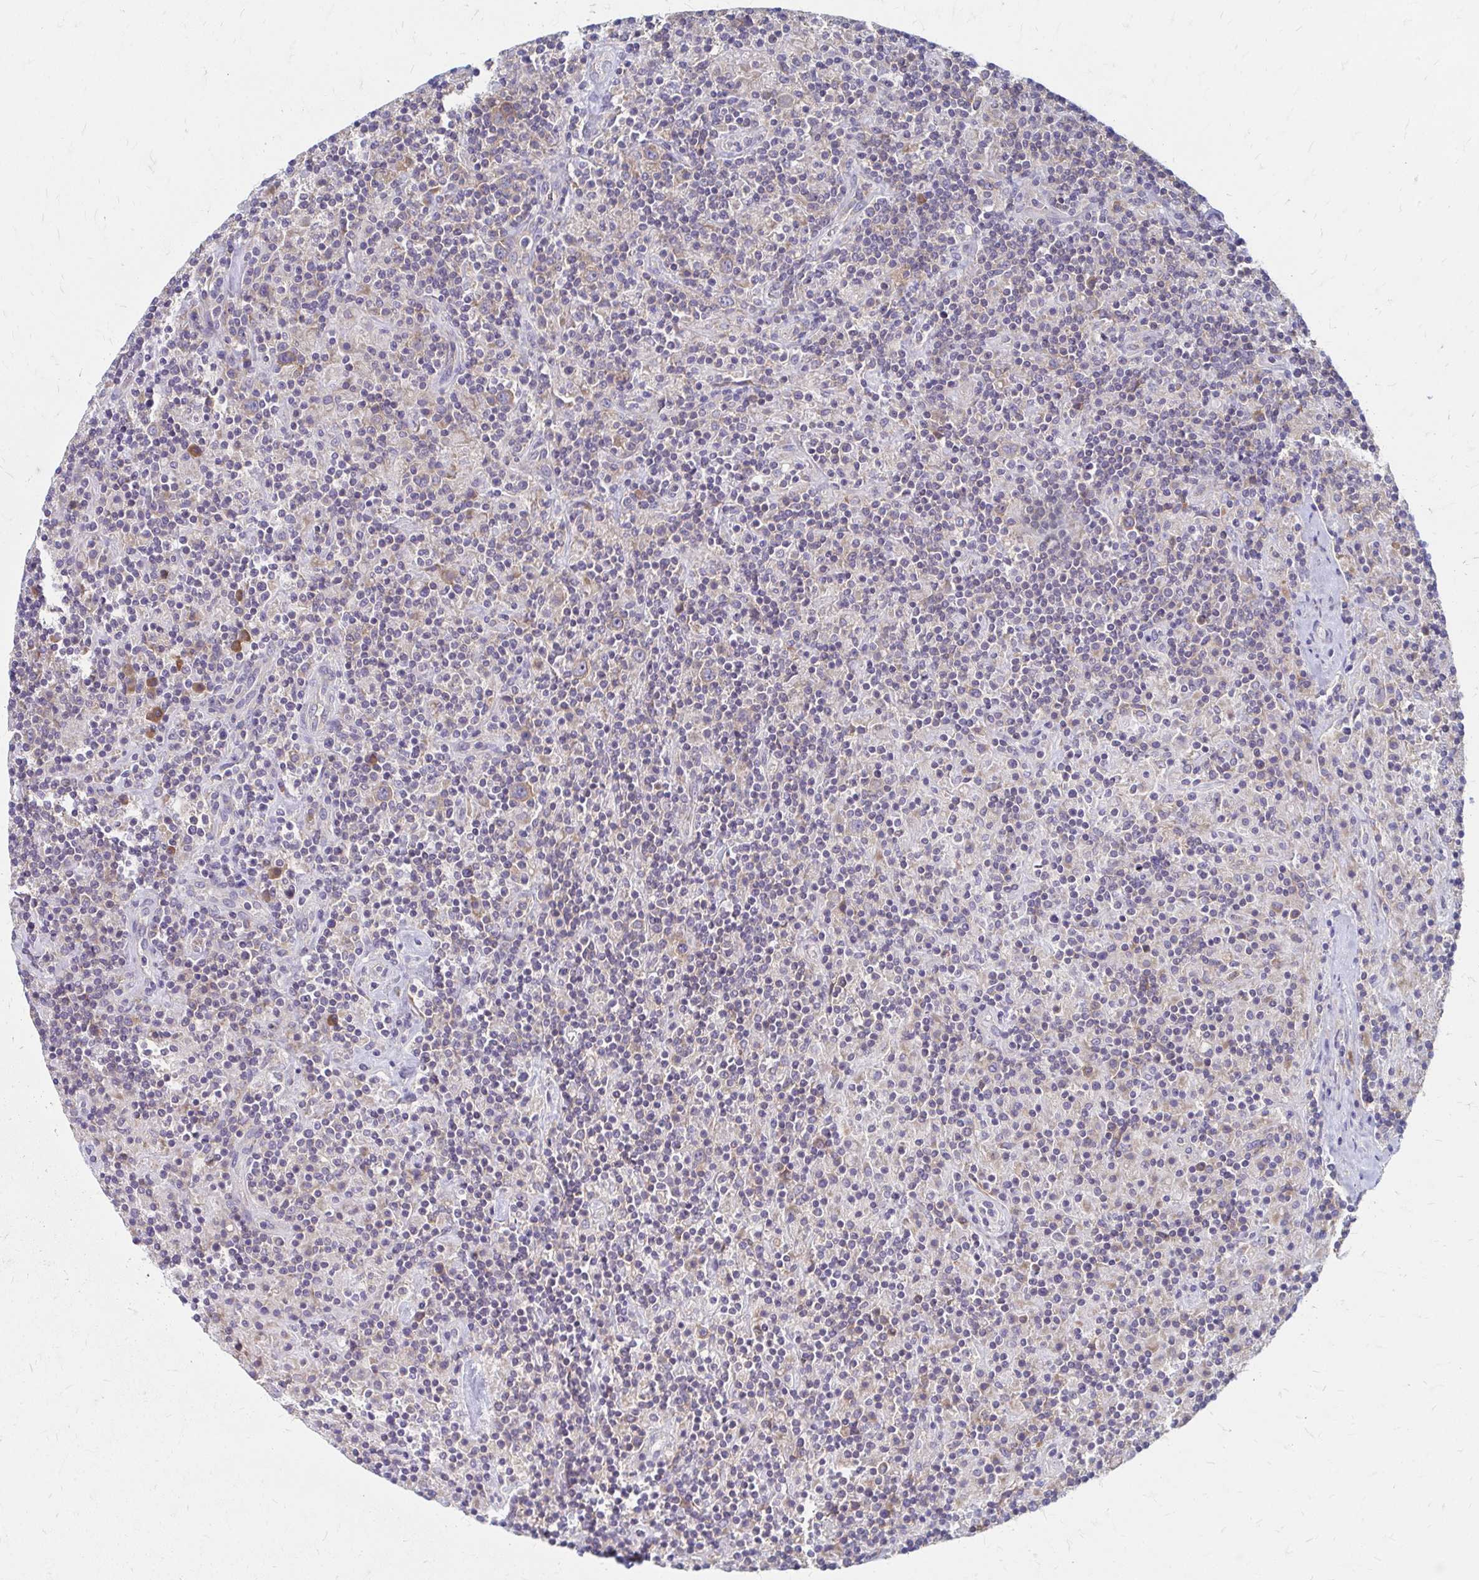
{"staining": {"intensity": "weak", "quantity": "25%-75%", "location": "cytoplasmic/membranous"}, "tissue": "lymphoma", "cell_type": "Tumor cells", "image_type": "cancer", "snomed": [{"axis": "morphology", "description": "Hodgkin's disease, NOS"}, {"axis": "topography", "description": "Lymph node"}], "caption": "Immunohistochemistry of Hodgkin's disease reveals low levels of weak cytoplasmic/membranous staining in approximately 25%-75% of tumor cells.", "gene": "RPL27A", "patient": {"sex": "male", "age": 70}}